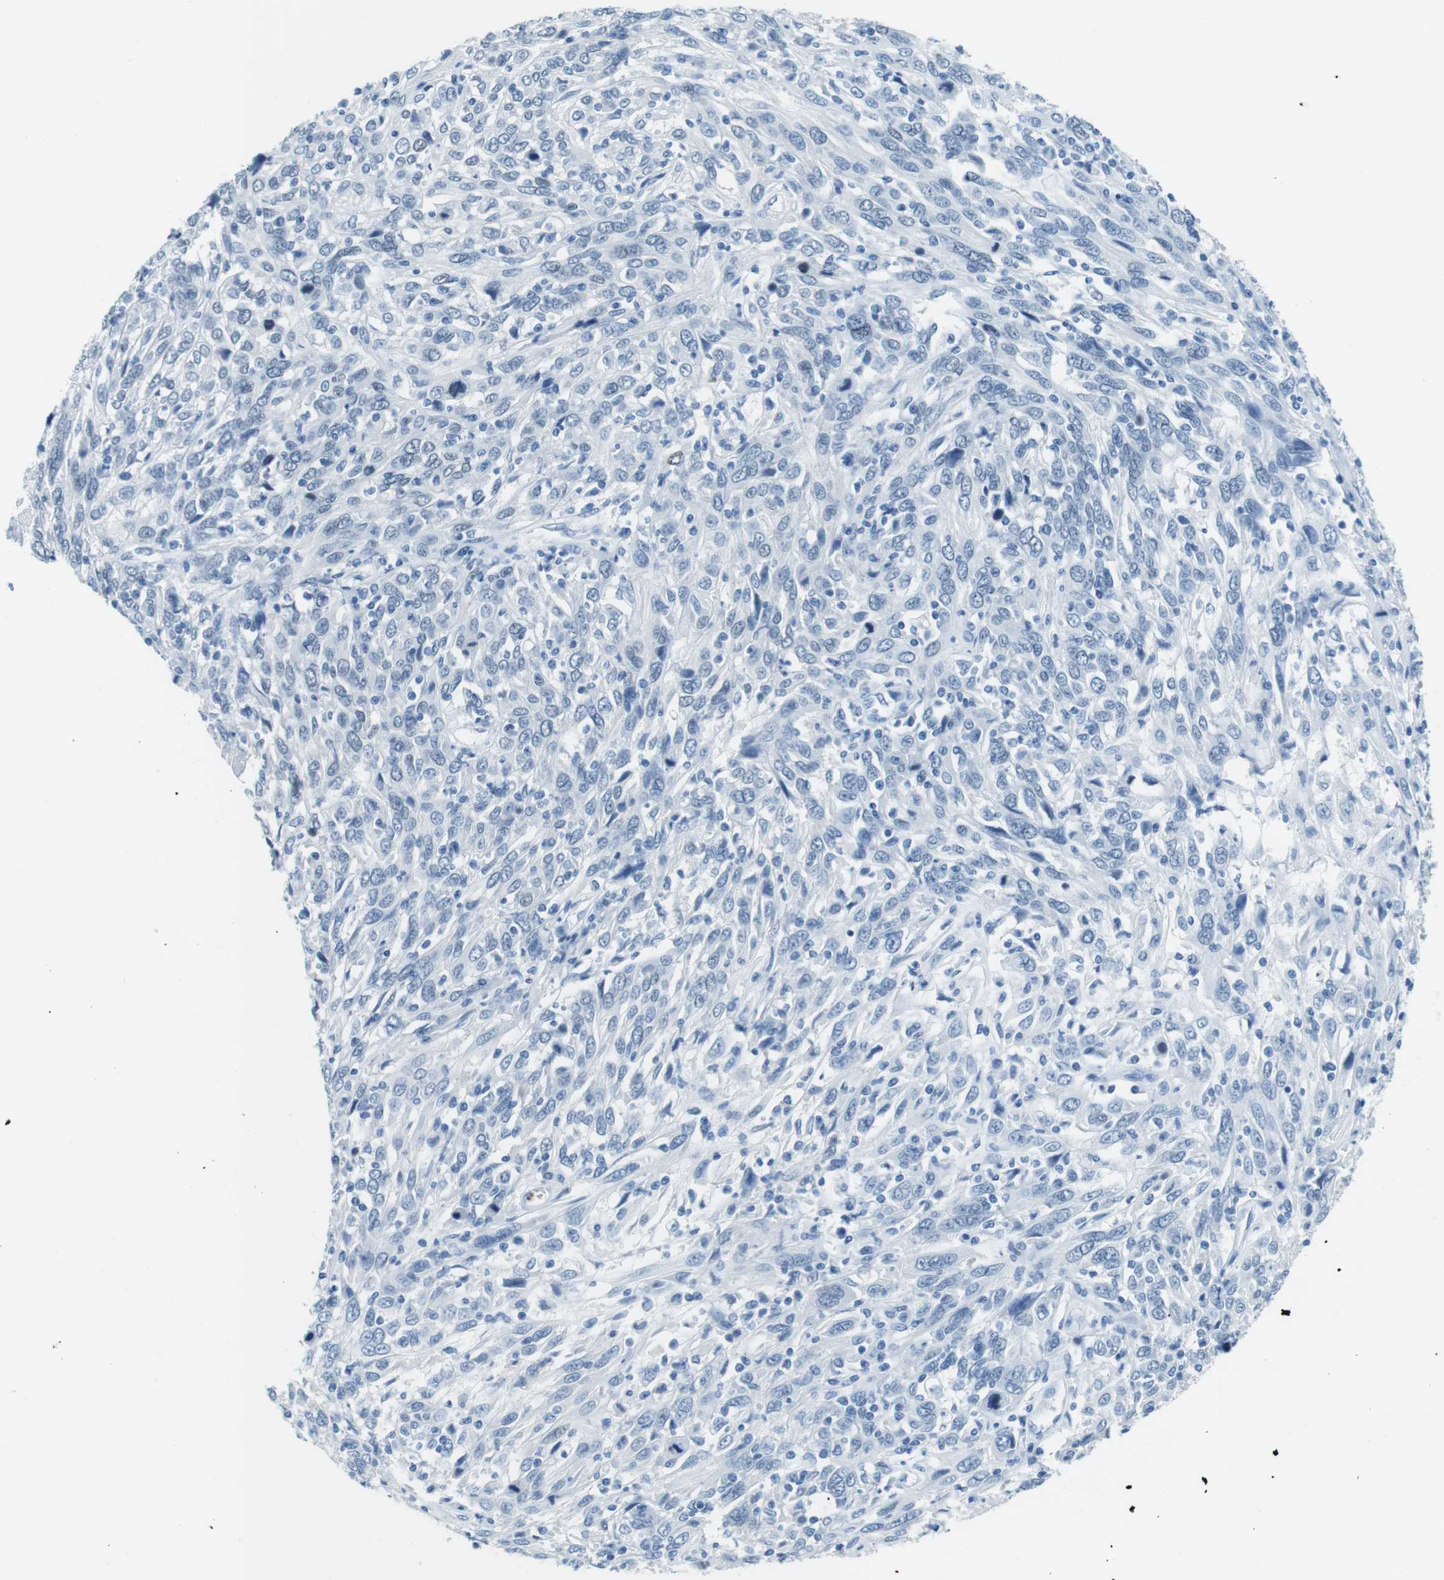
{"staining": {"intensity": "negative", "quantity": "none", "location": "none"}, "tissue": "cervical cancer", "cell_type": "Tumor cells", "image_type": "cancer", "snomed": [{"axis": "morphology", "description": "Squamous cell carcinoma, NOS"}, {"axis": "topography", "description": "Cervix"}], "caption": "This micrograph is of cervical cancer stained with IHC to label a protein in brown with the nuclei are counter-stained blue. There is no expression in tumor cells.", "gene": "TFAP2C", "patient": {"sex": "female", "age": 46}}